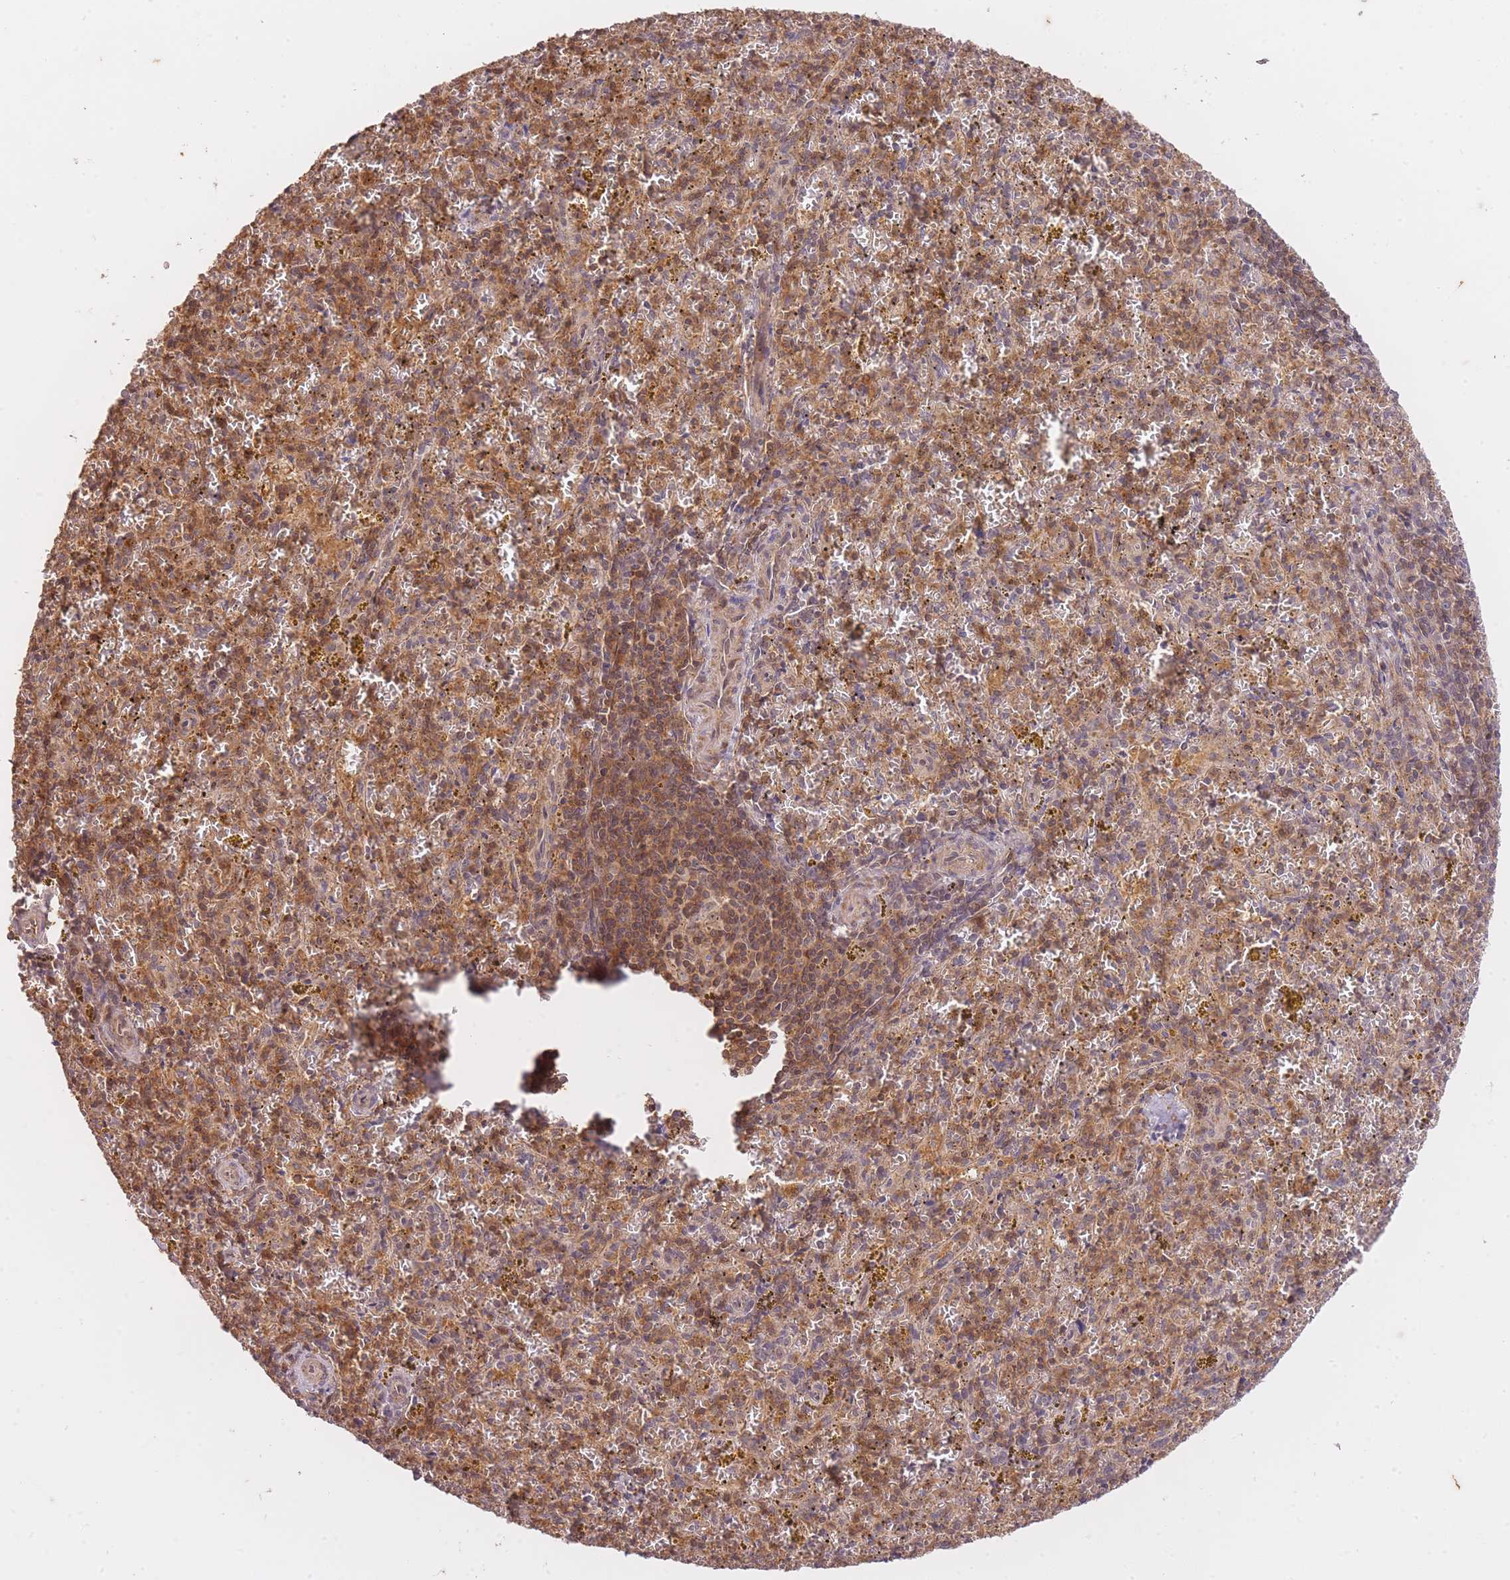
{"staining": {"intensity": "moderate", "quantity": "25%-75%", "location": "cytoplasmic/membranous"}, "tissue": "spleen", "cell_type": "Cells in red pulp", "image_type": "normal", "snomed": [{"axis": "morphology", "description": "Normal tissue, NOS"}, {"axis": "topography", "description": "Spleen"}], "caption": "Cells in red pulp reveal medium levels of moderate cytoplasmic/membranous positivity in about 25%-75% of cells in benign spleen.", "gene": "ST8SIA4", "patient": {"sex": "male", "age": 57}}